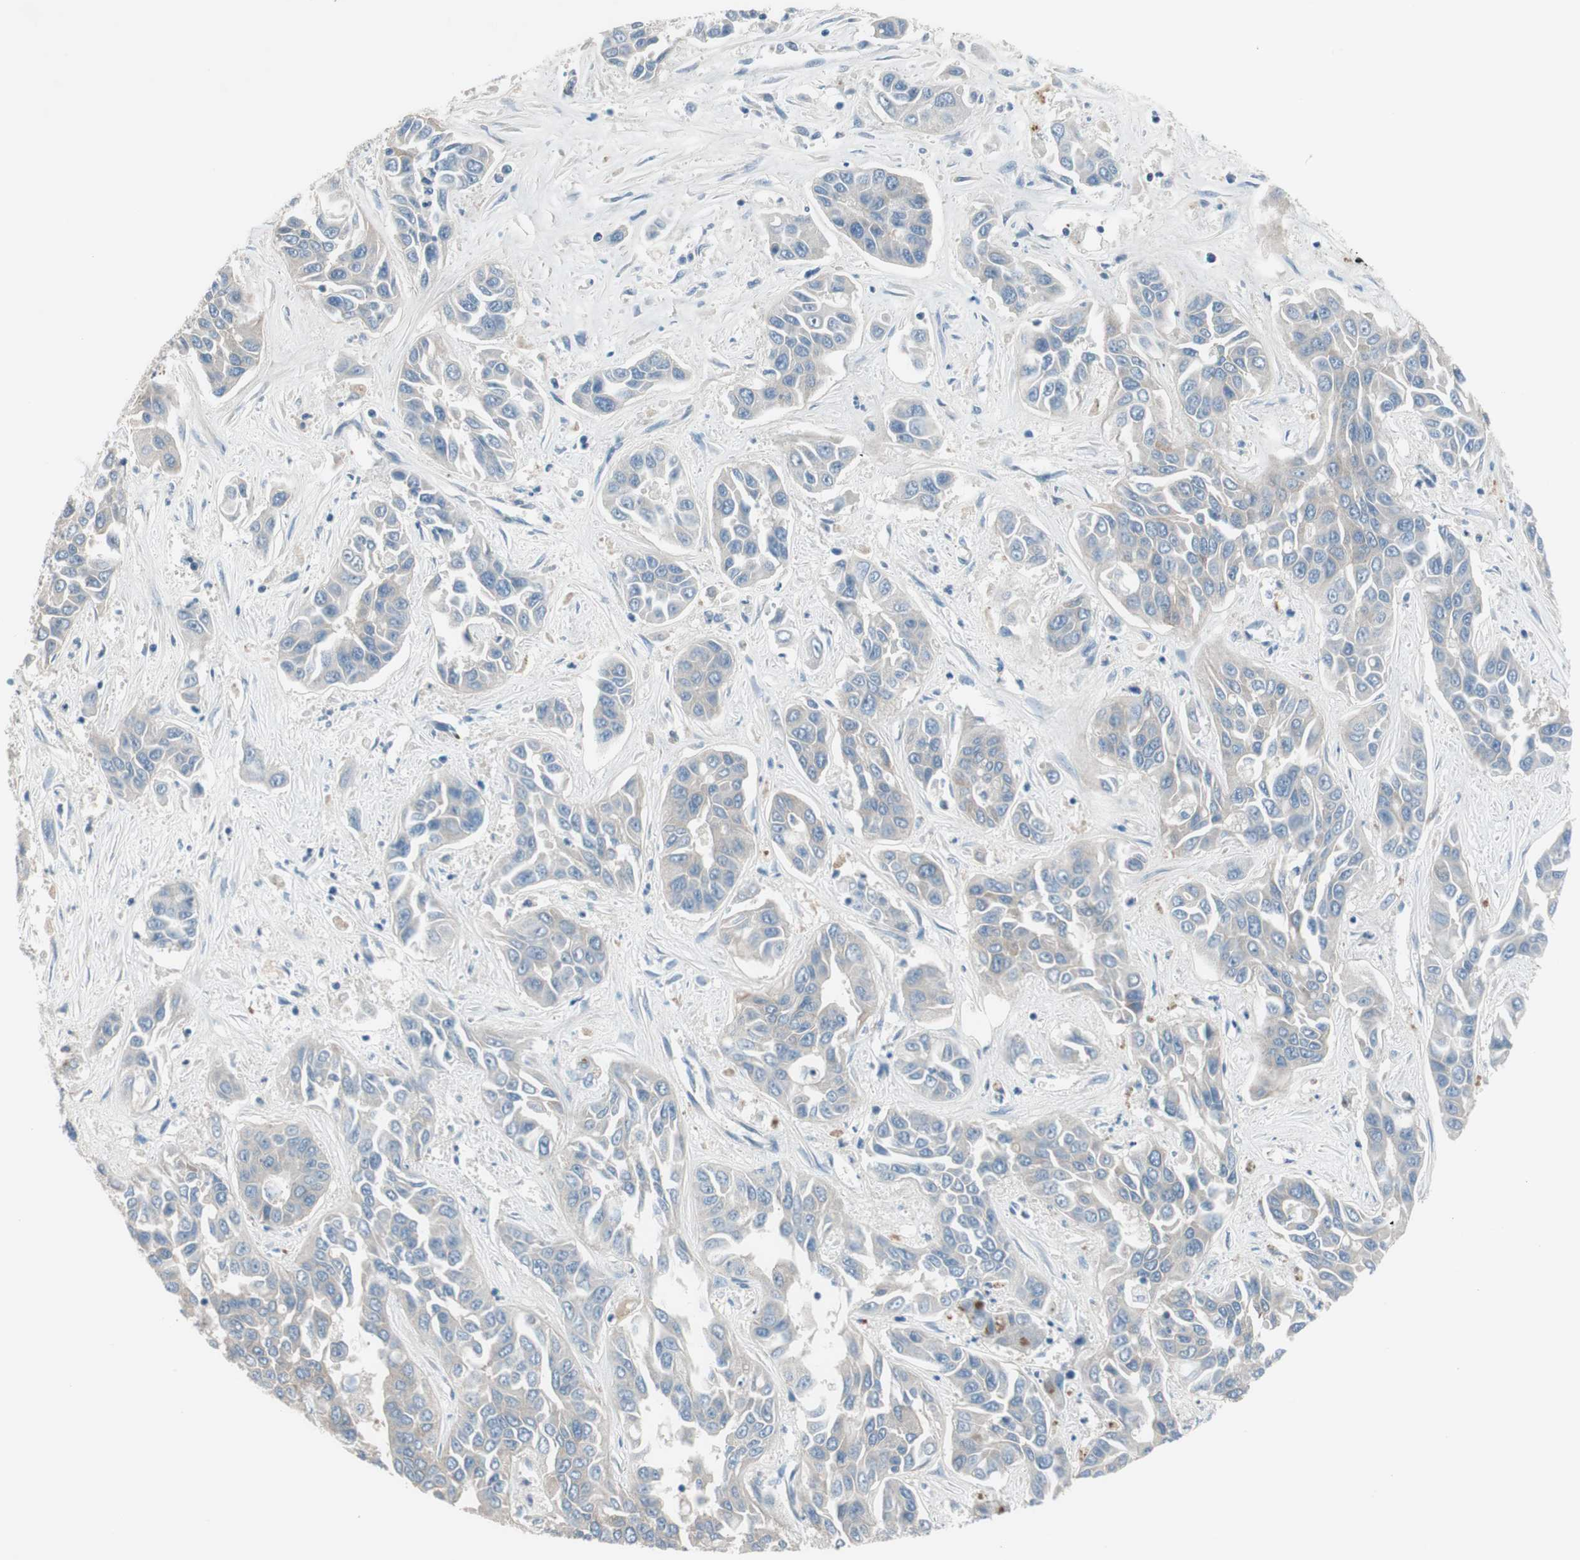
{"staining": {"intensity": "negative", "quantity": "none", "location": "none"}, "tissue": "liver cancer", "cell_type": "Tumor cells", "image_type": "cancer", "snomed": [{"axis": "morphology", "description": "Cholangiocarcinoma"}, {"axis": "topography", "description": "Liver"}], "caption": "An immunohistochemistry (IHC) micrograph of cholangiocarcinoma (liver) is shown. There is no staining in tumor cells of cholangiocarcinoma (liver).", "gene": "PRRG4", "patient": {"sex": "female", "age": 52}}